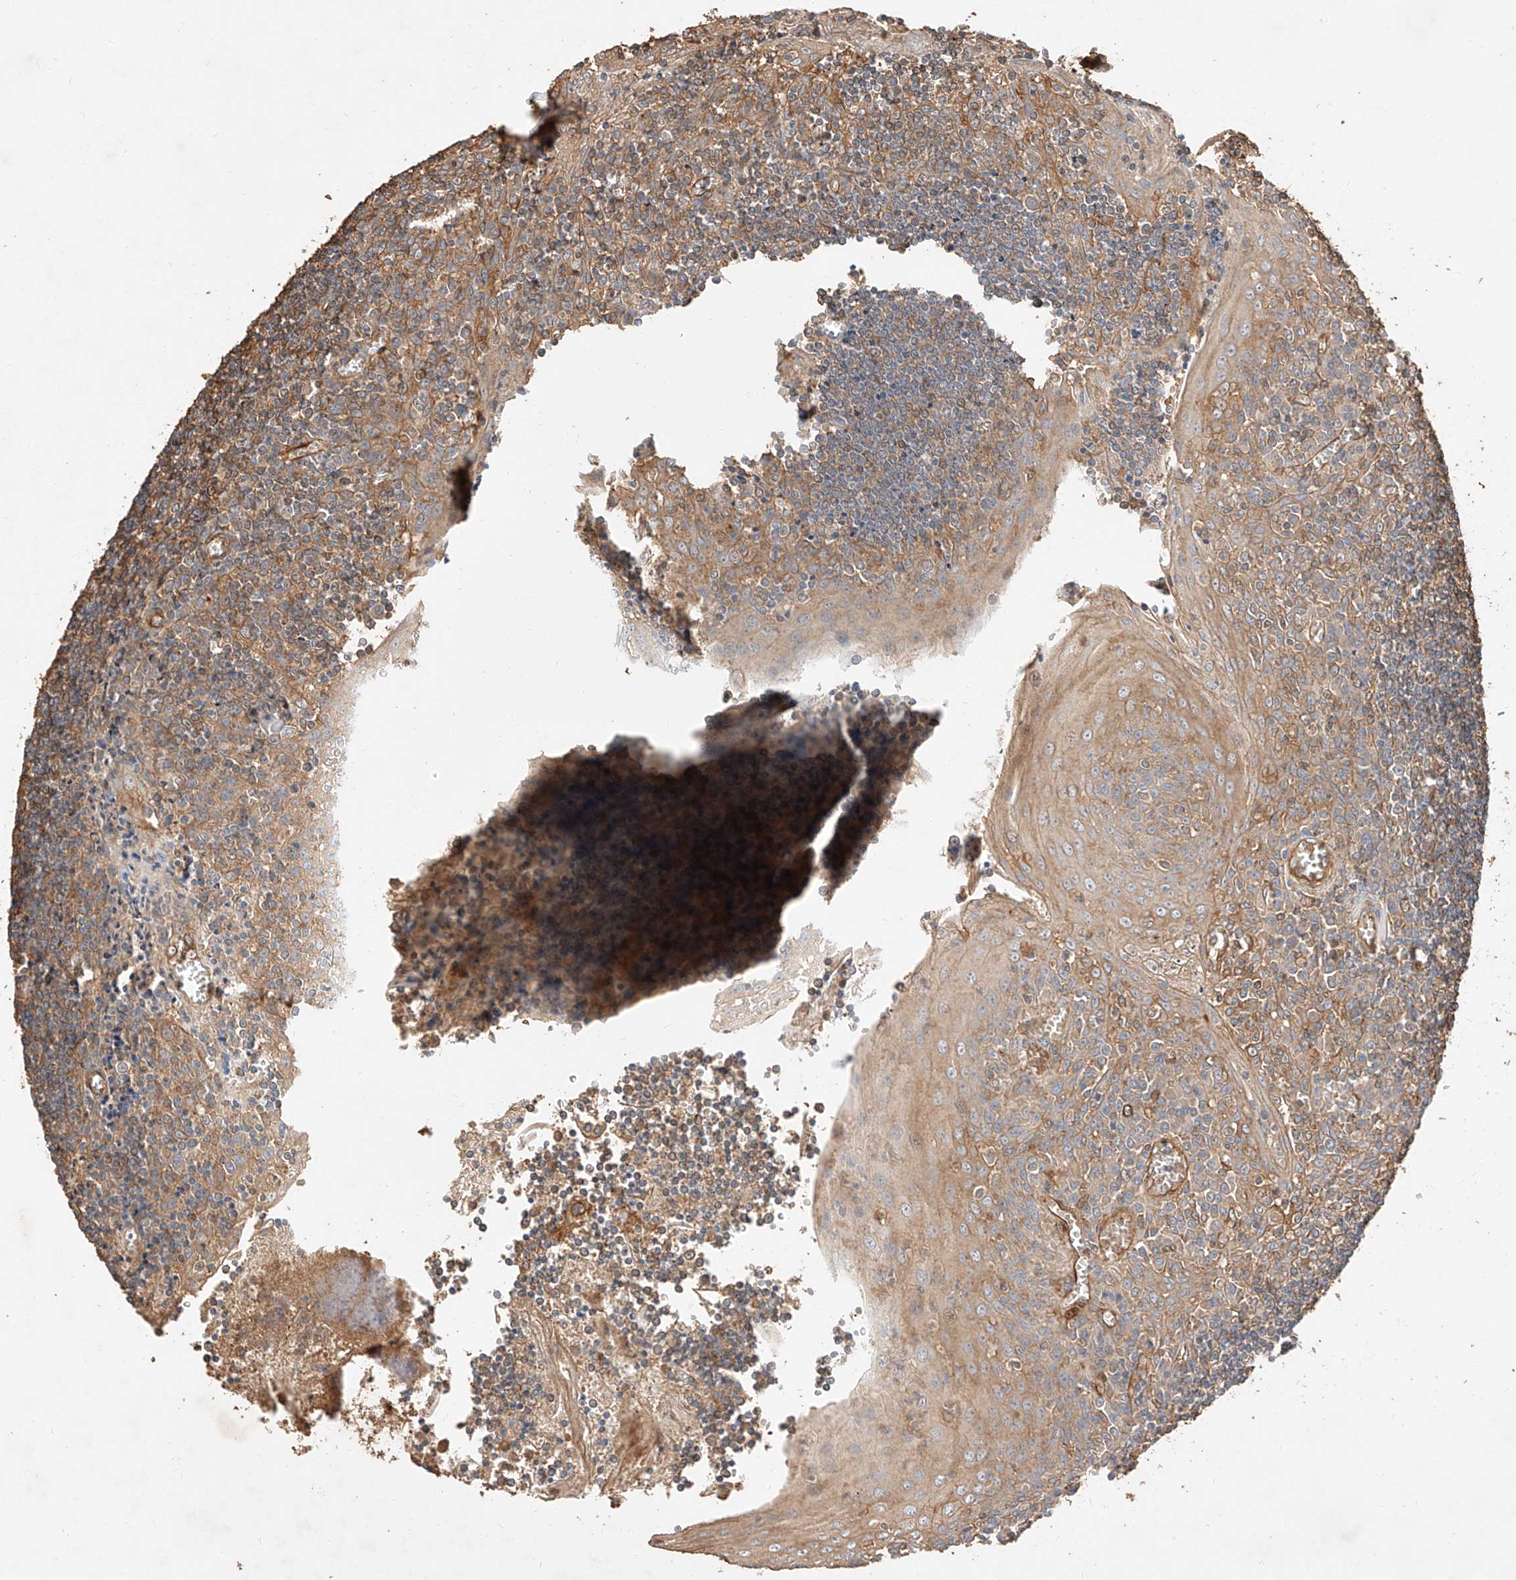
{"staining": {"intensity": "moderate", "quantity": "25%-75%", "location": "cytoplasmic/membranous"}, "tissue": "tonsil", "cell_type": "Germinal center cells", "image_type": "normal", "snomed": [{"axis": "morphology", "description": "Normal tissue, NOS"}, {"axis": "topography", "description": "Tonsil"}], "caption": "A brown stain highlights moderate cytoplasmic/membranous expression of a protein in germinal center cells of normal tonsil. (DAB IHC with brightfield microscopy, high magnification).", "gene": "GHDC", "patient": {"sex": "male", "age": 27}}